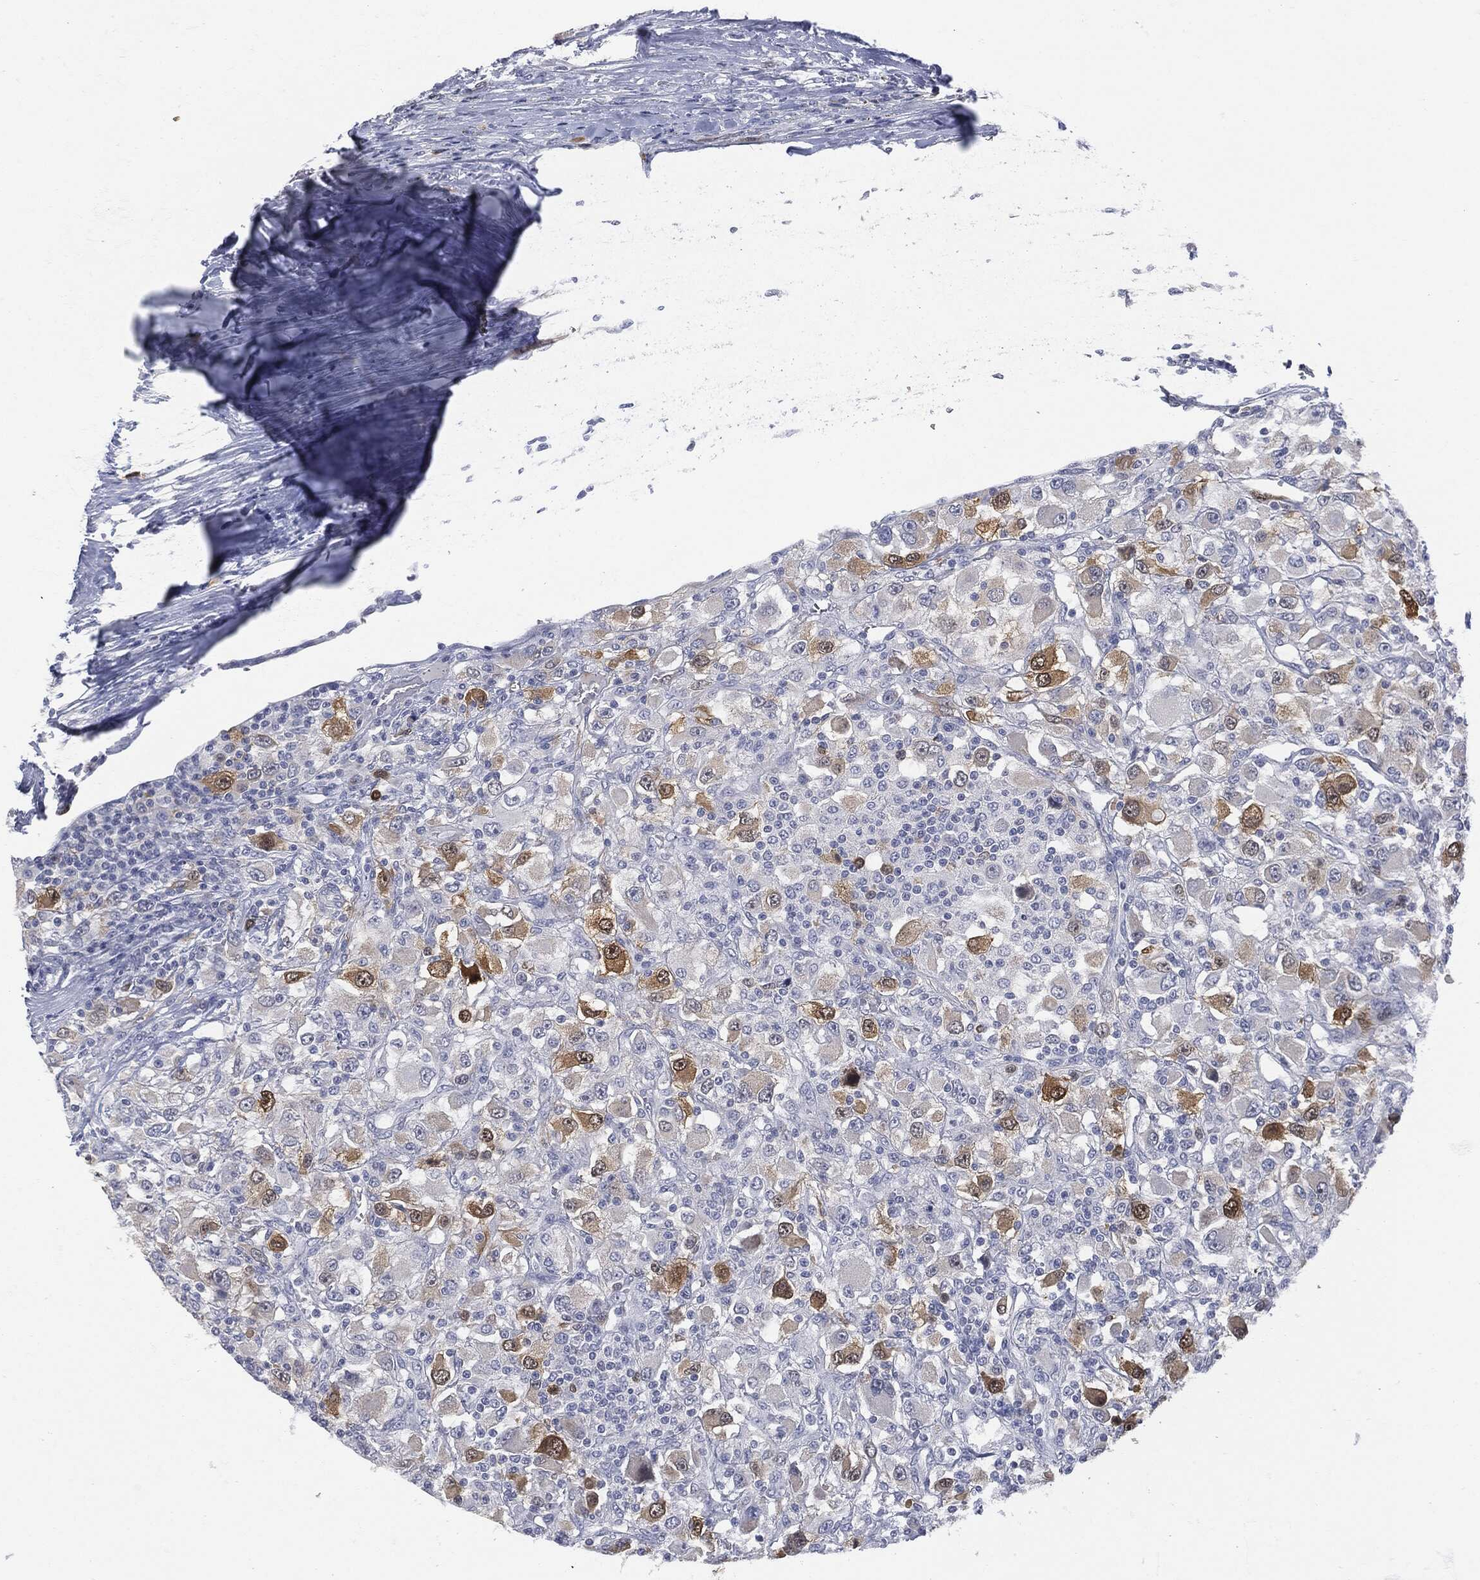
{"staining": {"intensity": "strong", "quantity": "<25%", "location": "cytoplasmic/membranous"}, "tissue": "renal cancer", "cell_type": "Tumor cells", "image_type": "cancer", "snomed": [{"axis": "morphology", "description": "Adenocarcinoma, NOS"}, {"axis": "topography", "description": "Kidney"}], "caption": "This is an image of immunohistochemistry (IHC) staining of adenocarcinoma (renal), which shows strong positivity in the cytoplasmic/membranous of tumor cells.", "gene": "UBE2C", "patient": {"sex": "female", "age": 67}}